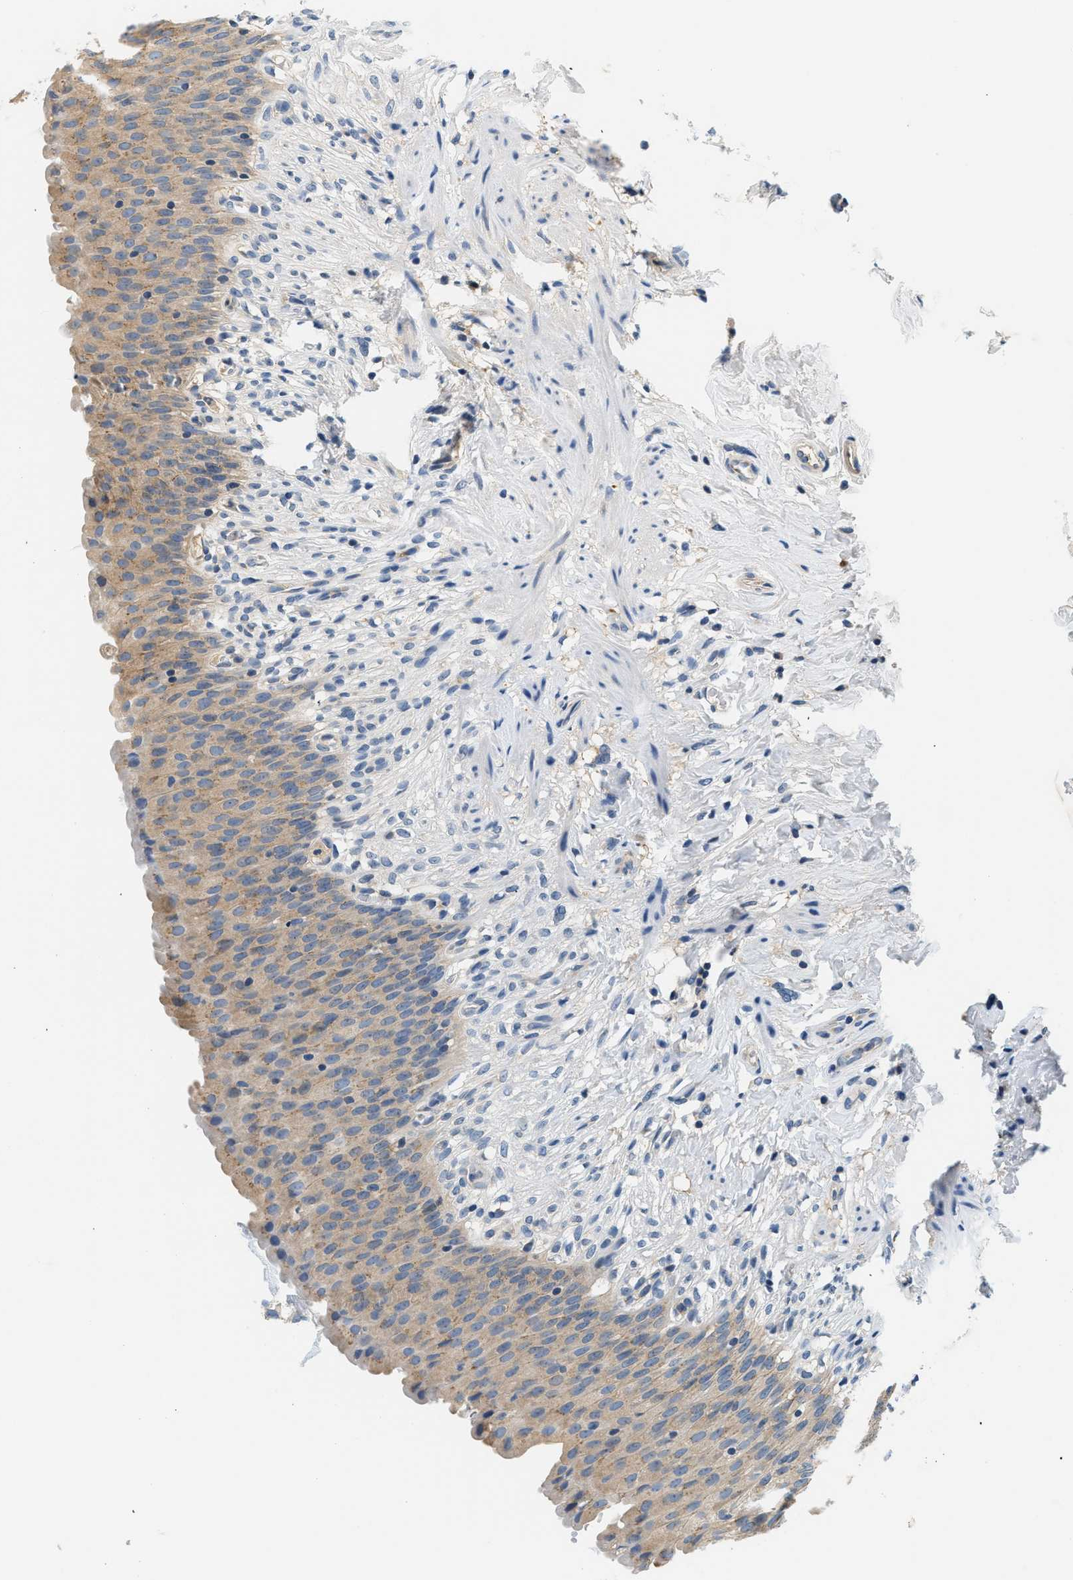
{"staining": {"intensity": "weak", "quantity": ">75%", "location": "cytoplasmic/membranous"}, "tissue": "urinary bladder", "cell_type": "Urothelial cells", "image_type": "normal", "snomed": [{"axis": "morphology", "description": "Normal tissue, NOS"}, {"axis": "topography", "description": "Urinary bladder"}], "caption": "Normal urinary bladder shows weak cytoplasmic/membranous positivity in approximately >75% of urothelial cells, visualized by immunohistochemistry. (DAB = brown stain, brightfield microscopy at high magnification).", "gene": "SLC35E1", "patient": {"sex": "female", "age": 79}}